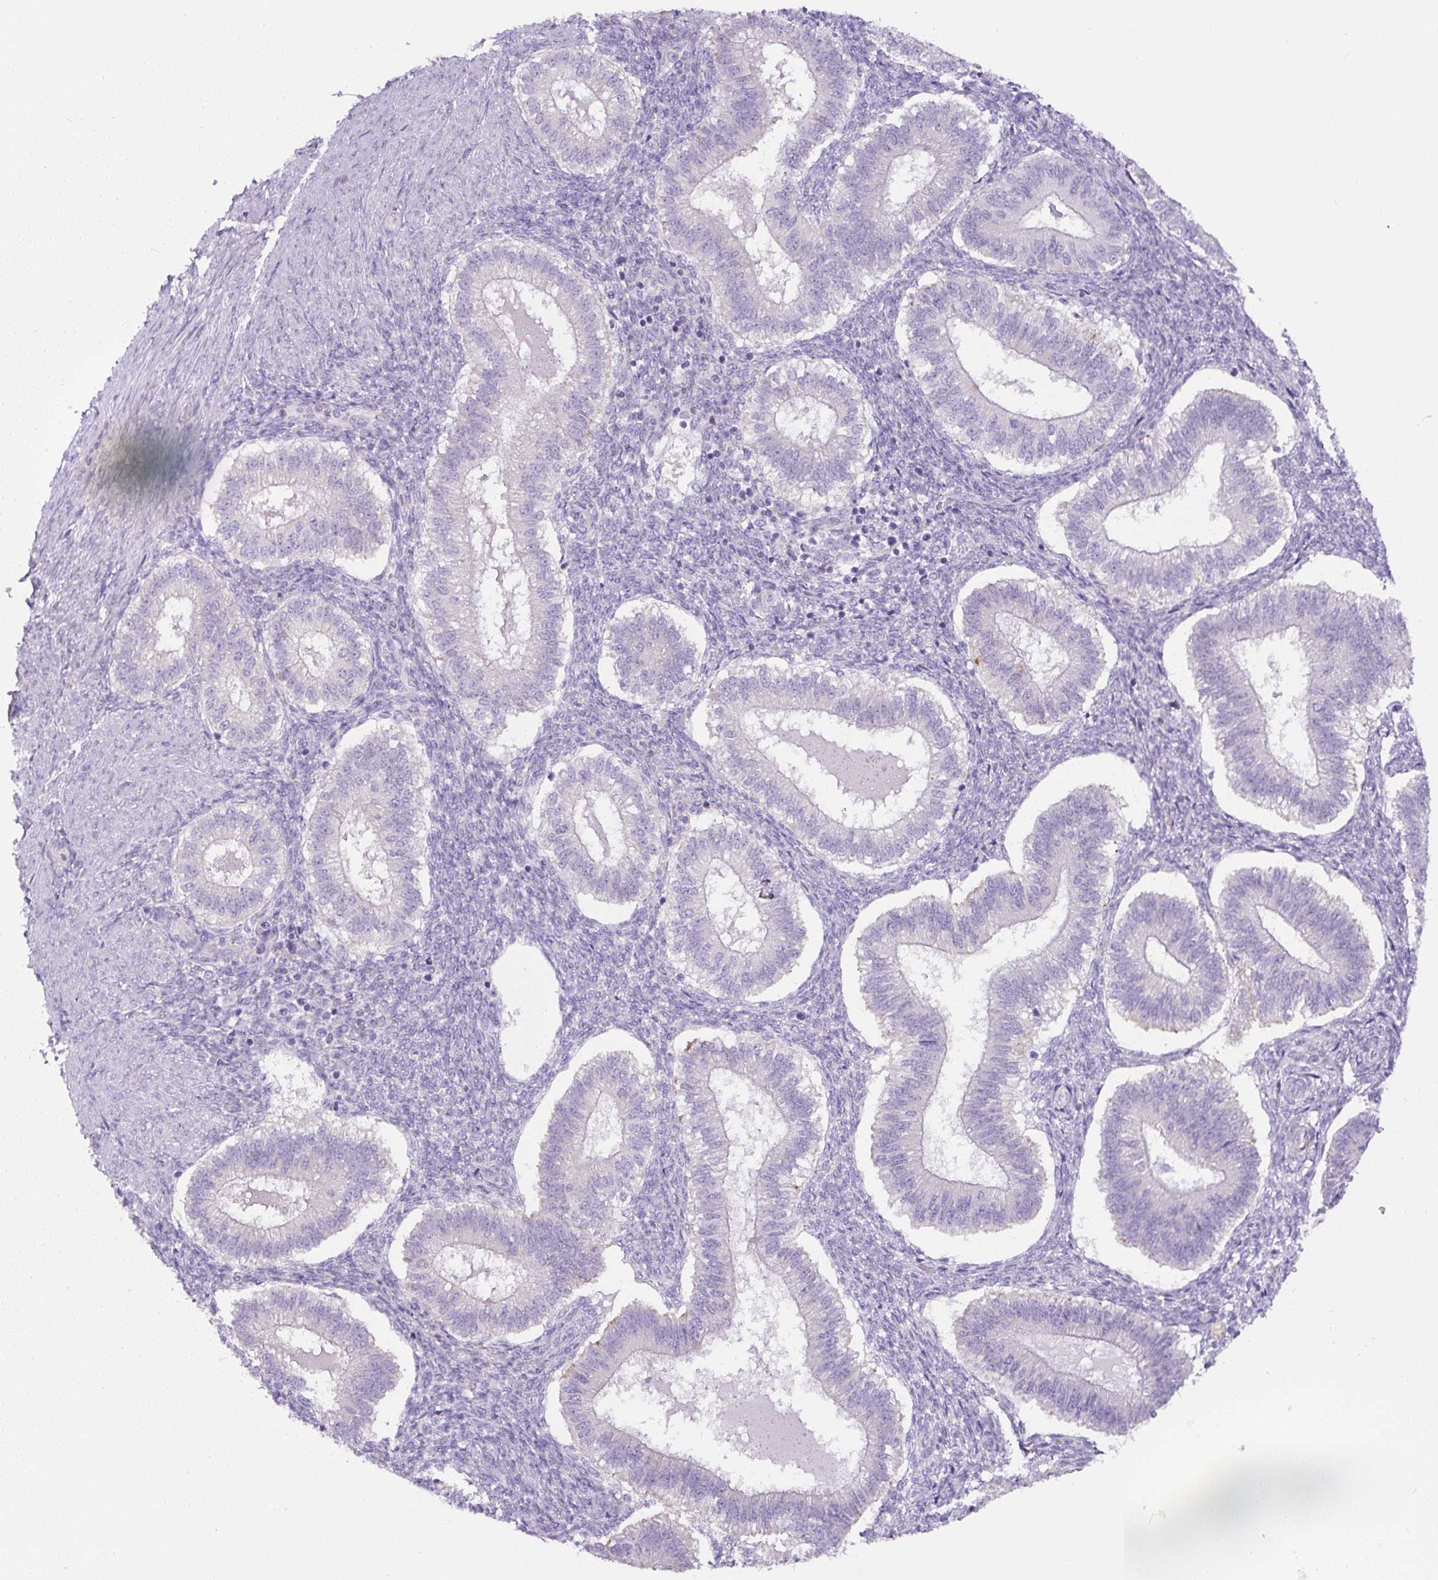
{"staining": {"intensity": "negative", "quantity": "none", "location": "none"}, "tissue": "endometrium", "cell_type": "Cells in endometrial stroma", "image_type": "normal", "snomed": [{"axis": "morphology", "description": "Normal tissue, NOS"}, {"axis": "topography", "description": "Endometrium"}], "caption": "Human endometrium stained for a protein using immunohistochemistry (IHC) displays no staining in cells in endometrial stroma.", "gene": "HPS4", "patient": {"sex": "female", "age": 25}}